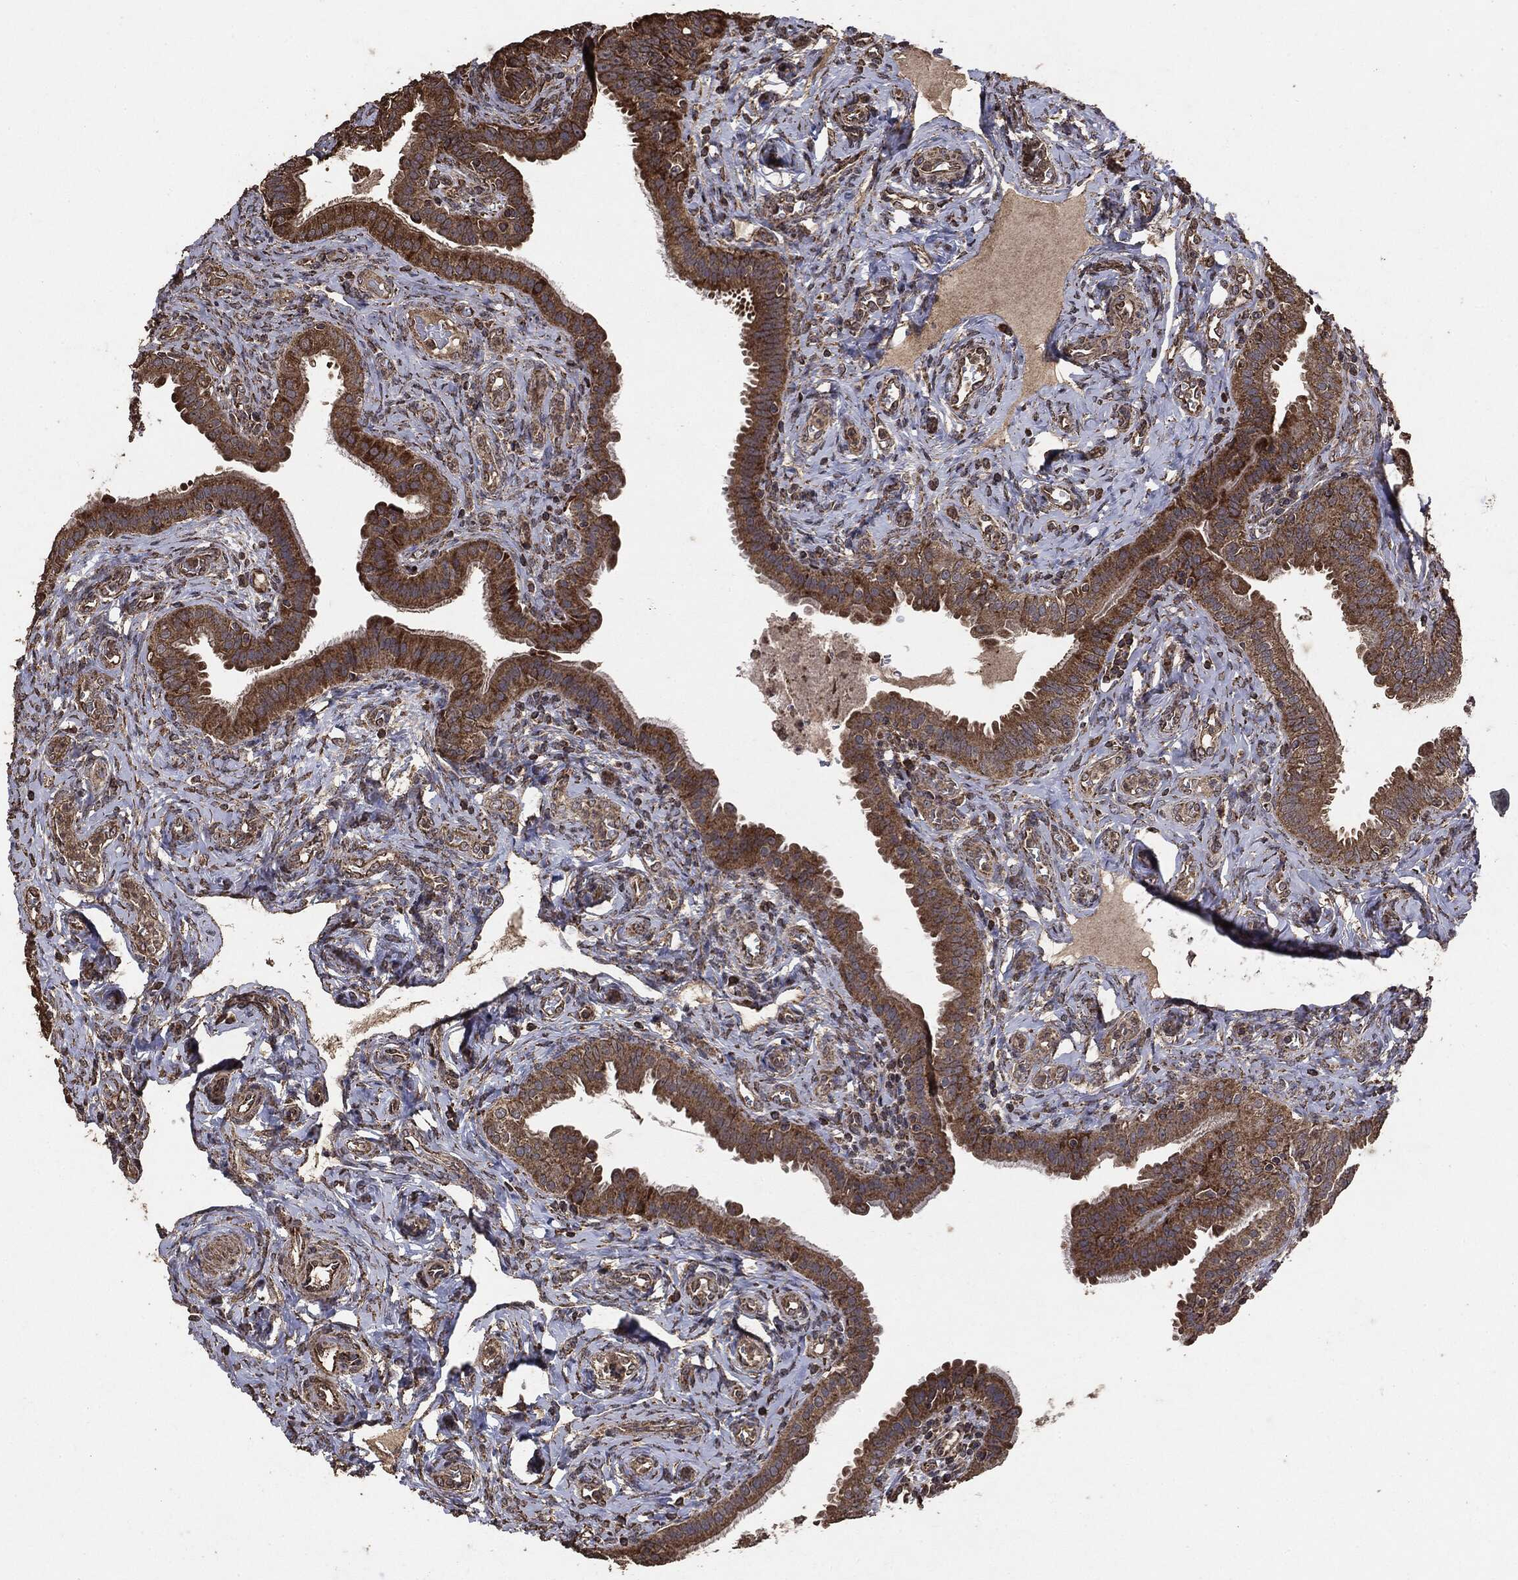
{"staining": {"intensity": "moderate", "quantity": ">75%", "location": "cytoplasmic/membranous"}, "tissue": "fallopian tube", "cell_type": "Glandular cells", "image_type": "normal", "snomed": [{"axis": "morphology", "description": "Normal tissue, NOS"}, {"axis": "topography", "description": "Fallopian tube"}], "caption": "Immunohistochemical staining of unremarkable fallopian tube exhibits moderate cytoplasmic/membranous protein positivity in about >75% of glandular cells.", "gene": "MTOR", "patient": {"sex": "female", "age": 41}}